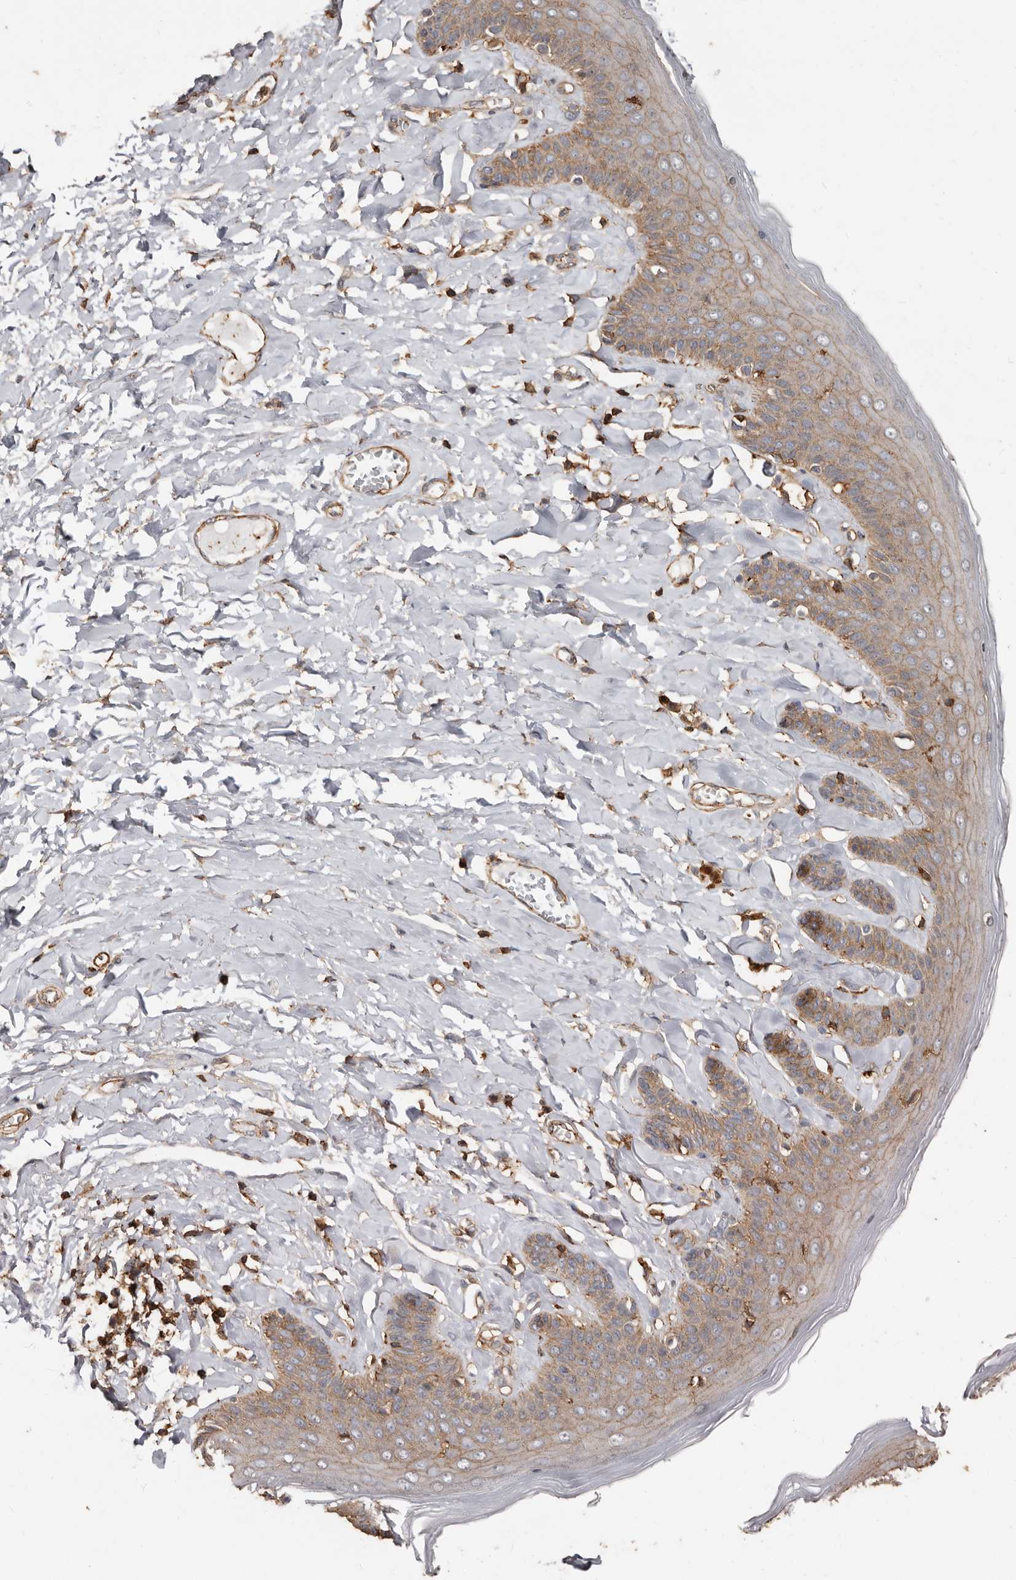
{"staining": {"intensity": "moderate", "quantity": "25%-75%", "location": "cytoplasmic/membranous"}, "tissue": "skin", "cell_type": "Epidermal cells", "image_type": "normal", "snomed": [{"axis": "morphology", "description": "Normal tissue, NOS"}, {"axis": "topography", "description": "Anal"}], "caption": "Immunohistochemical staining of unremarkable skin displays medium levels of moderate cytoplasmic/membranous positivity in about 25%-75% of epidermal cells. The protein is shown in brown color, while the nuclei are stained blue.", "gene": "GSK3A", "patient": {"sex": "male", "age": 69}}